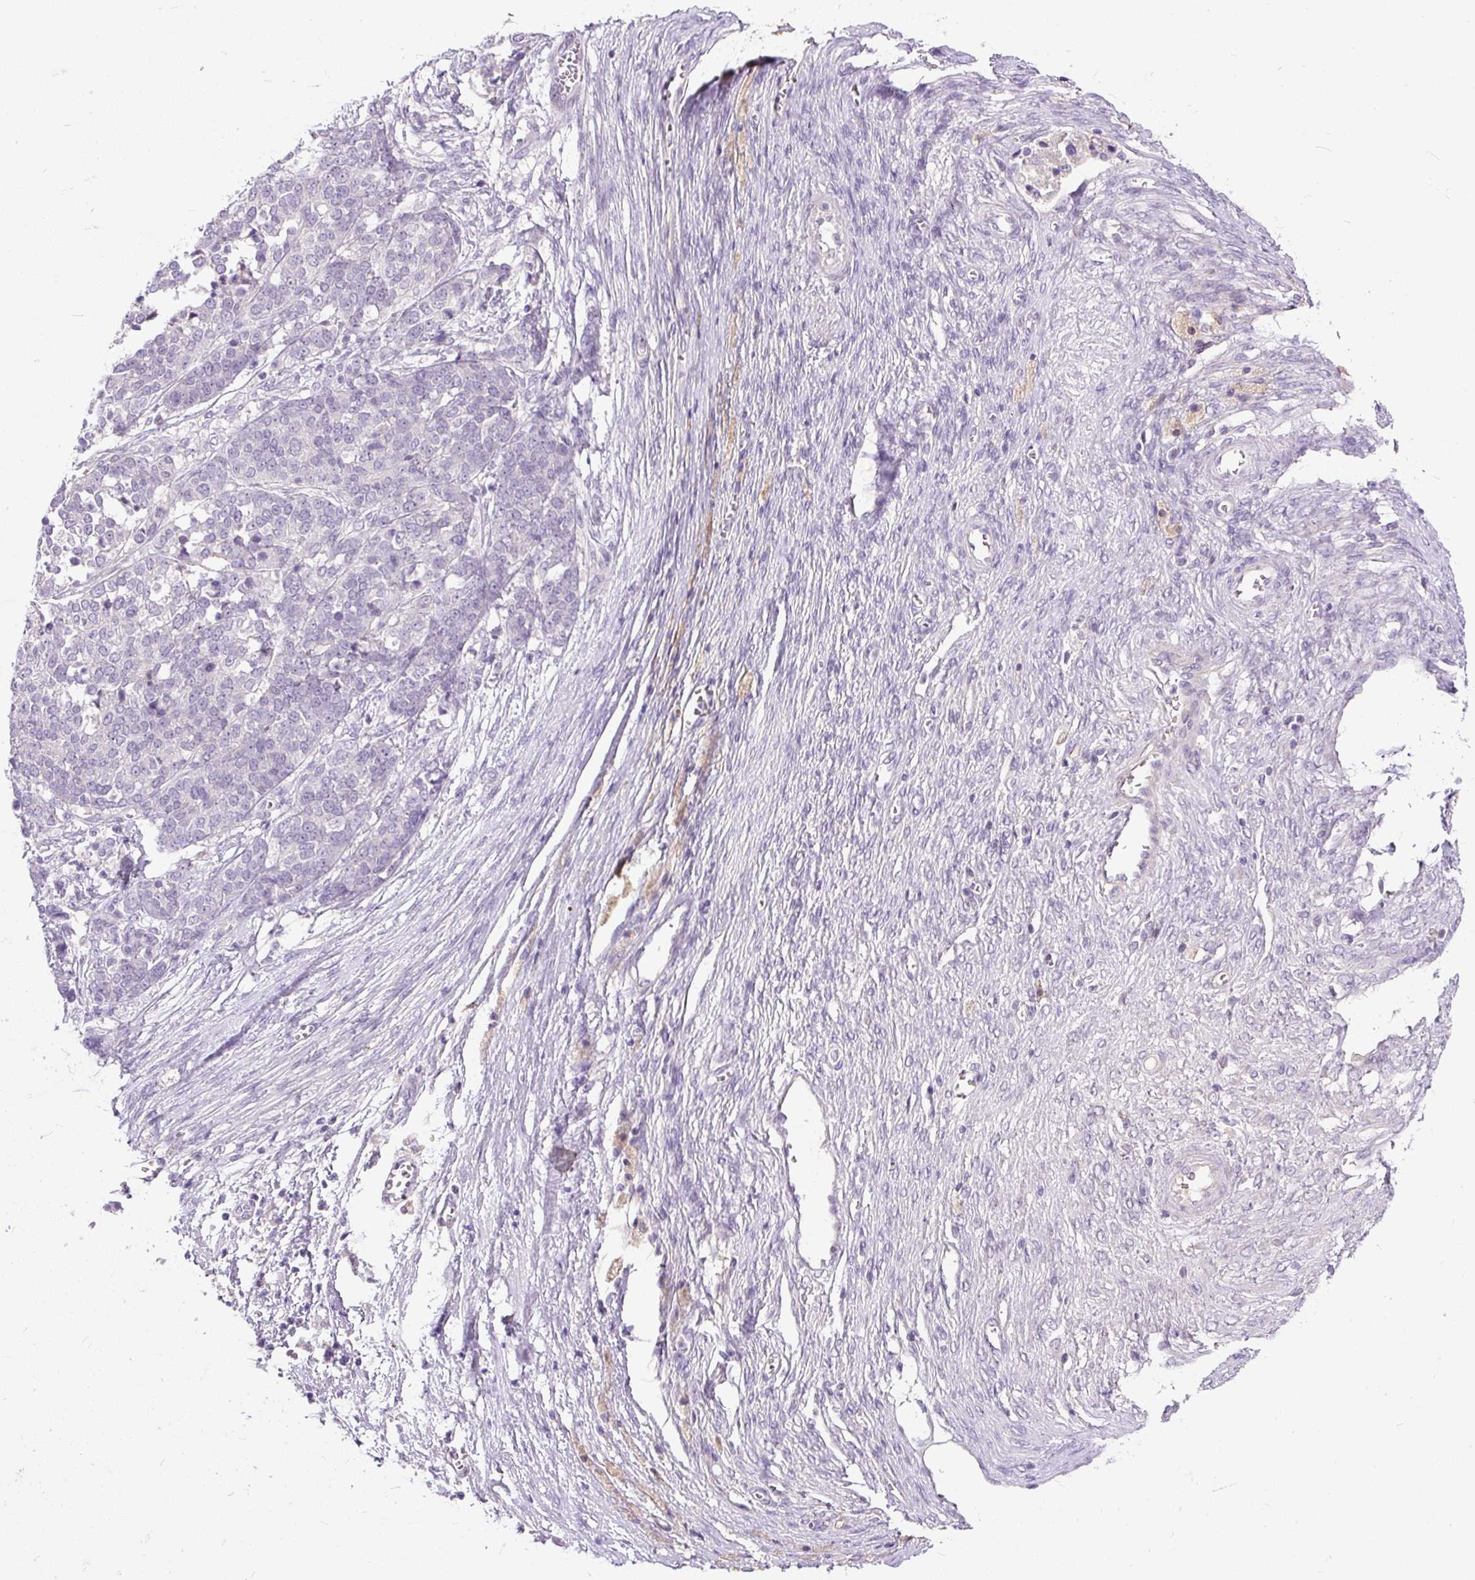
{"staining": {"intensity": "negative", "quantity": "none", "location": "none"}, "tissue": "ovarian cancer", "cell_type": "Tumor cells", "image_type": "cancer", "snomed": [{"axis": "morphology", "description": "Cystadenocarcinoma, serous, NOS"}, {"axis": "topography", "description": "Ovary"}], "caption": "High power microscopy photomicrograph of an immunohistochemistry (IHC) histopathology image of serous cystadenocarcinoma (ovarian), revealing no significant positivity in tumor cells. (Brightfield microscopy of DAB (3,3'-diaminobenzidine) IHC at high magnification).", "gene": "KRTAP20-3", "patient": {"sex": "female", "age": 44}}